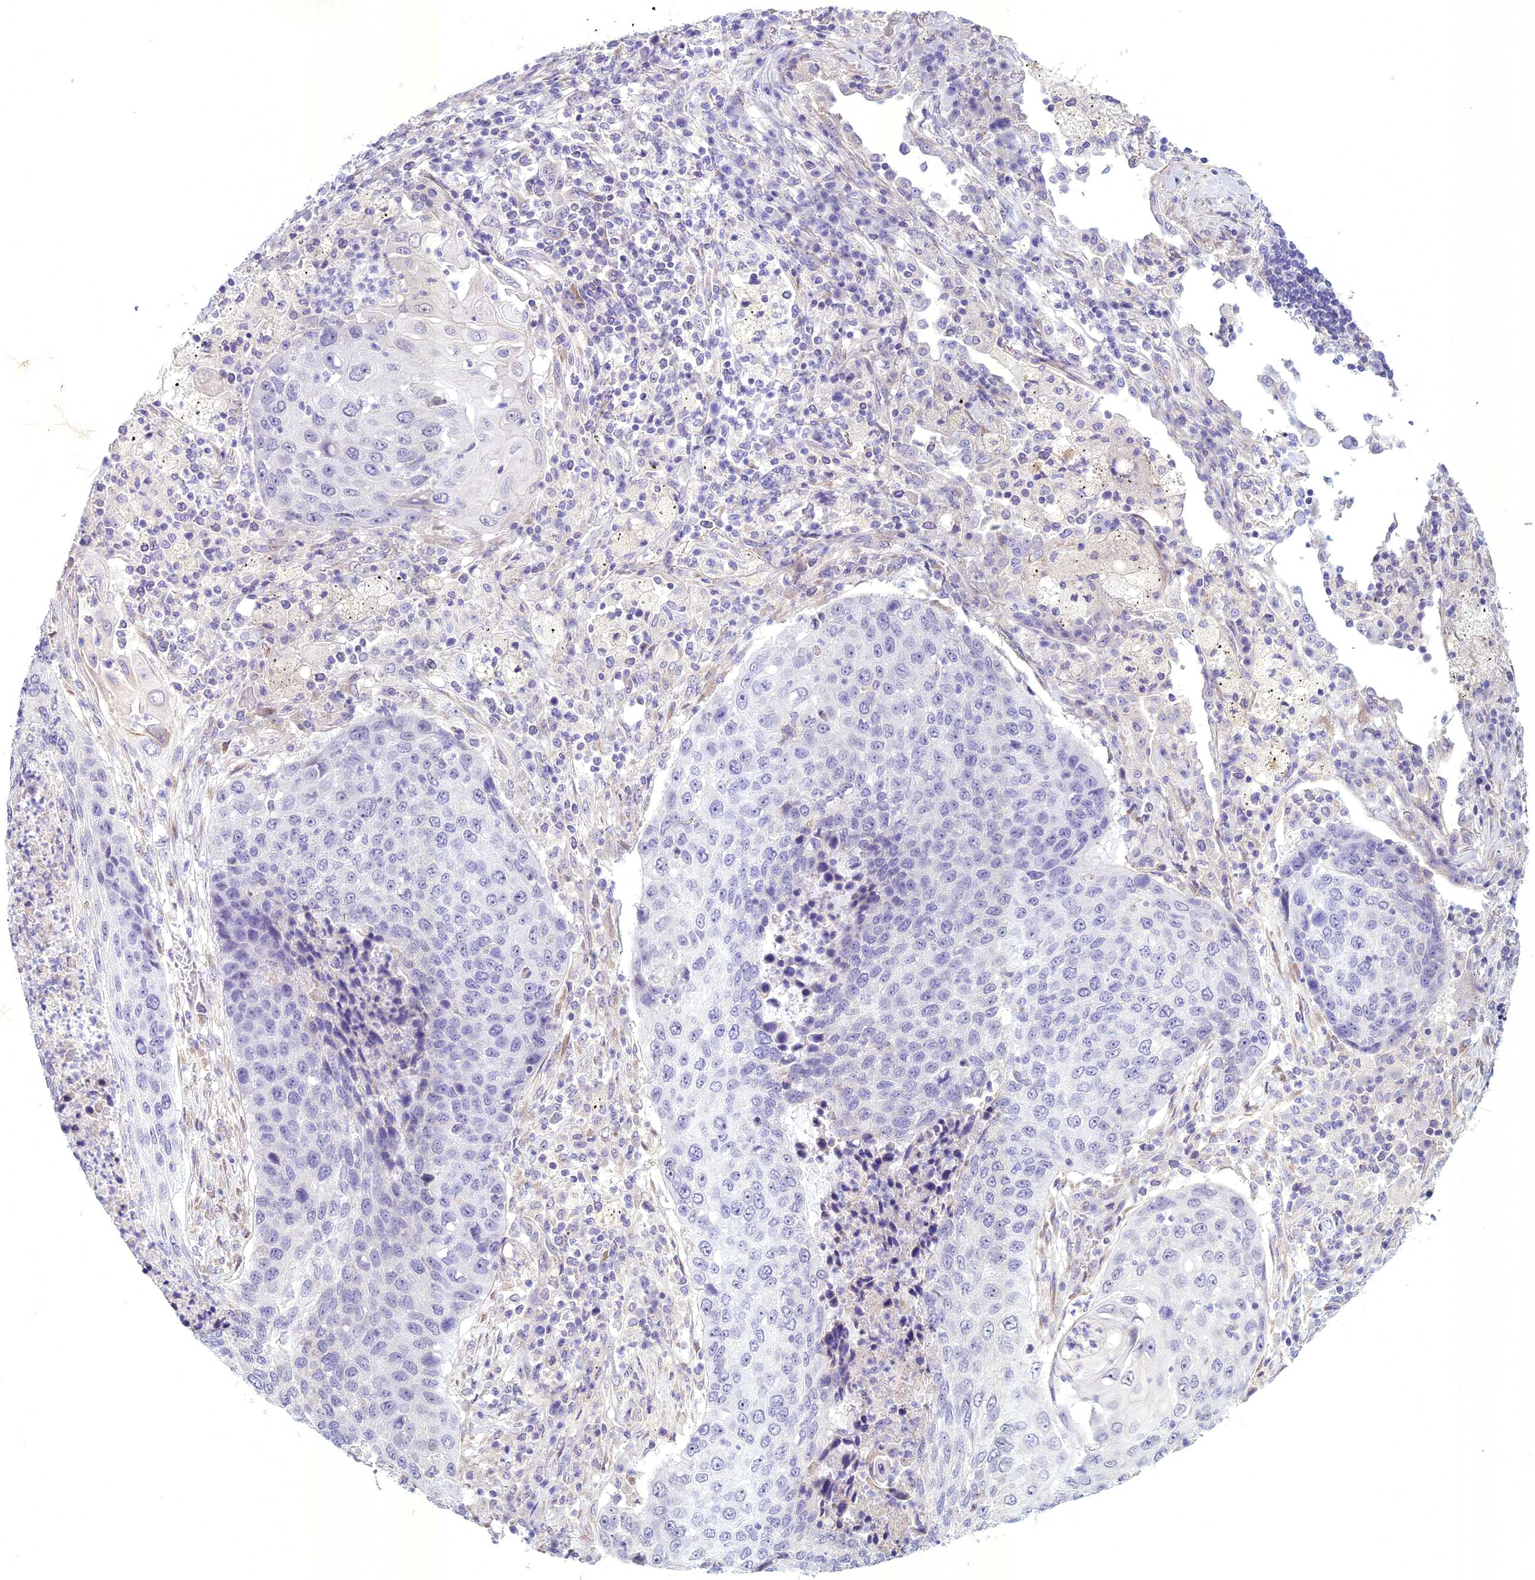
{"staining": {"intensity": "negative", "quantity": "none", "location": "none"}, "tissue": "lung cancer", "cell_type": "Tumor cells", "image_type": "cancer", "snomed": [{"axis": "morphology", "description": "Squamous cell carcinoma, NOS"}, {"axis": "topography", "description": "Lung"}], "caption": "This is a histopathology image of immunohistochemistry staining of lung cancer, which shows no positivity in tumor cells. (IHC, brightfield microscopy, high magnification).", "gene": "SPHKAP", "patient": {"sex": "female", "age": 63}}